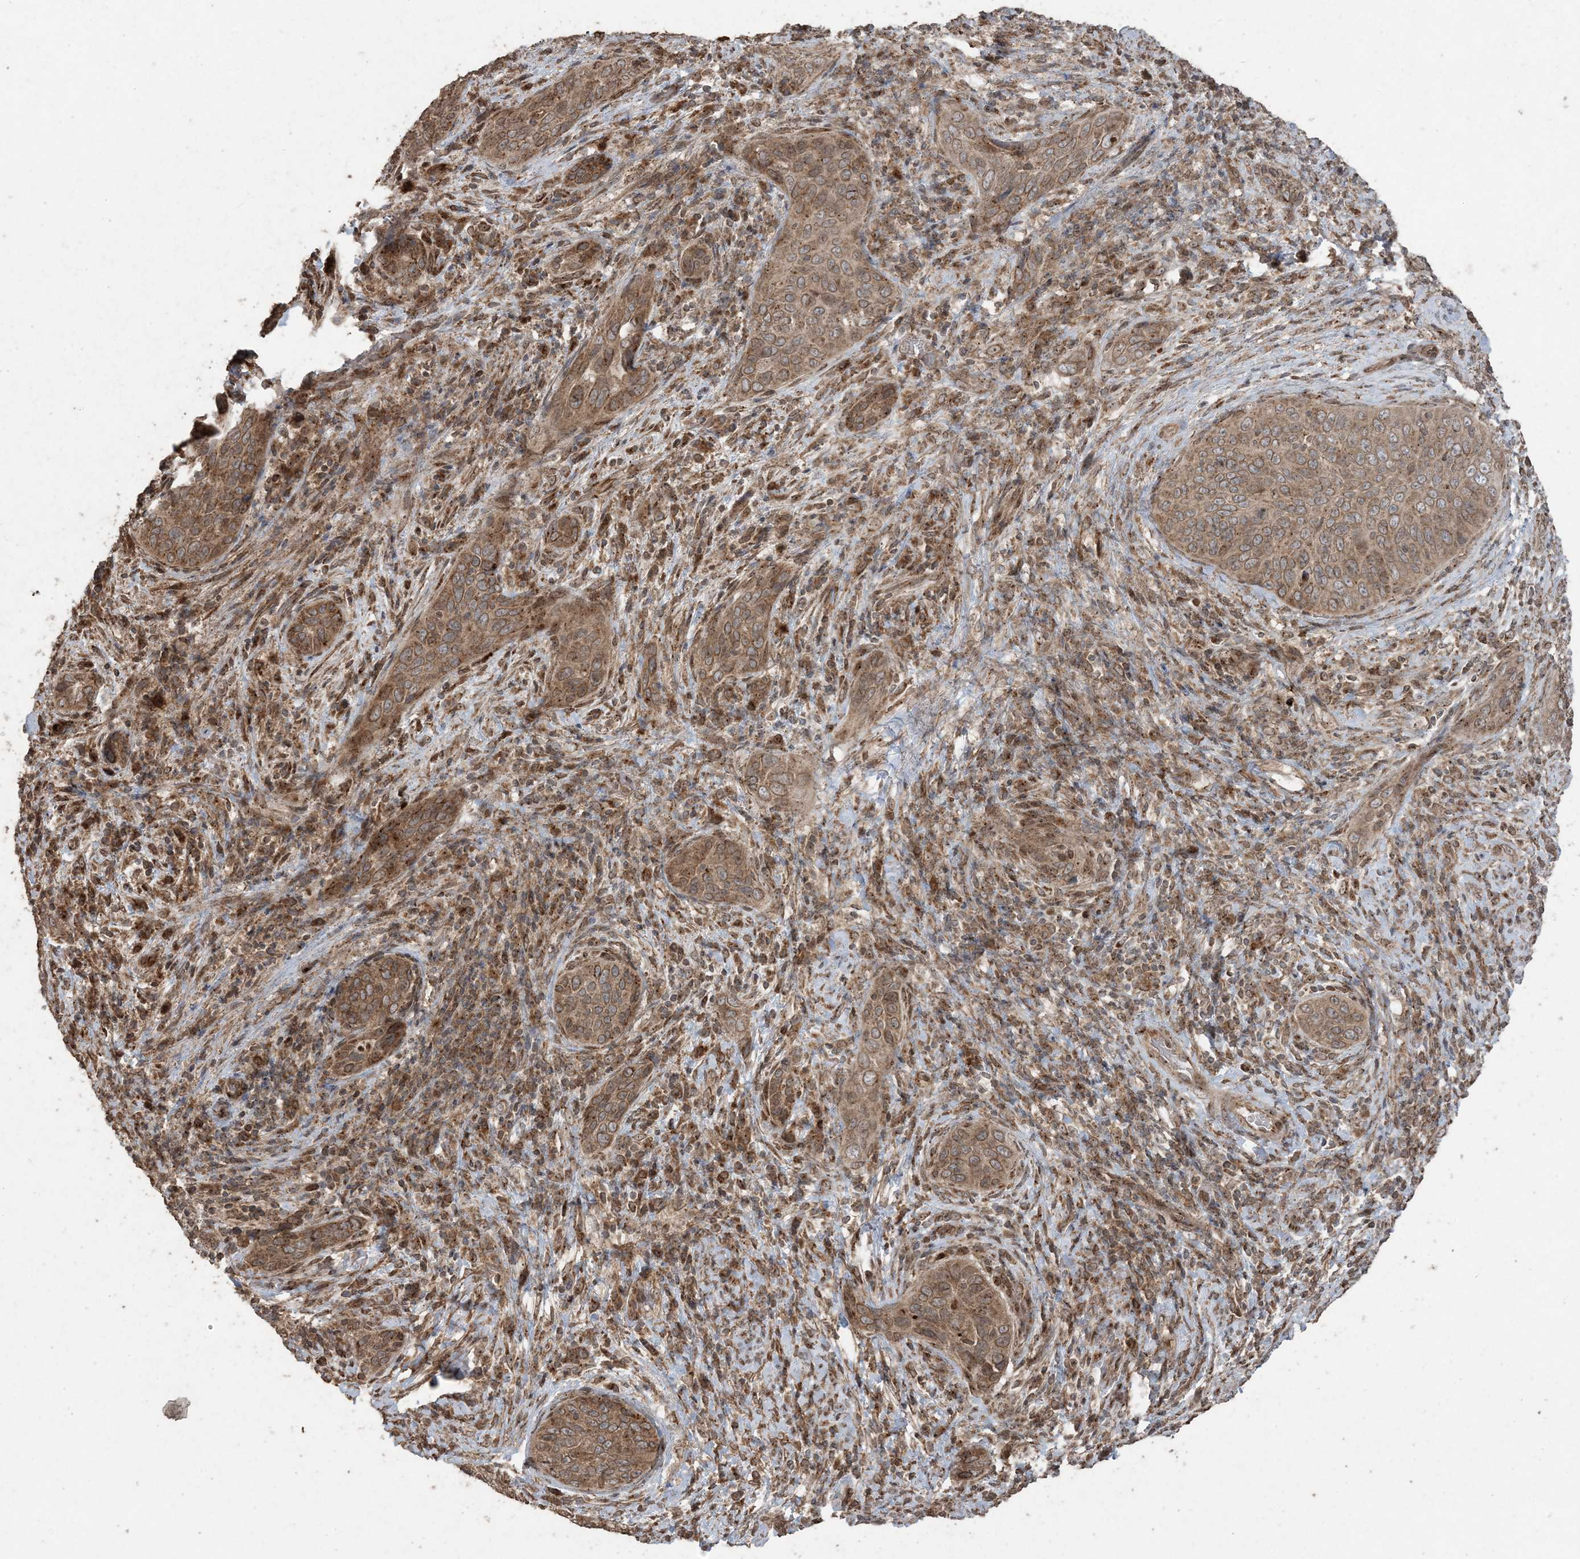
{"staining": {"intensity": "moderate", "quantity": ">75%", "location": "cytoplasmic/membranous"}, "tissue": "cervical cancer", "cell_type": "Tumor cells", "image_type": "cancer", "snomed": [{"axis": "morphology", "description": "Squamous cell carcinoma, NOS"}, {"axis": "topography", "description": "Cervix"}], "caption": "The image reveals immunohistochemical staining of cervical squamous cell carcinoma. There is moderate cytoplasmic/membranous expression is identified in approximately >75% of tumor cells.", "gene": "DDX19B", "patient": {"sex": "female", "age": 60}}